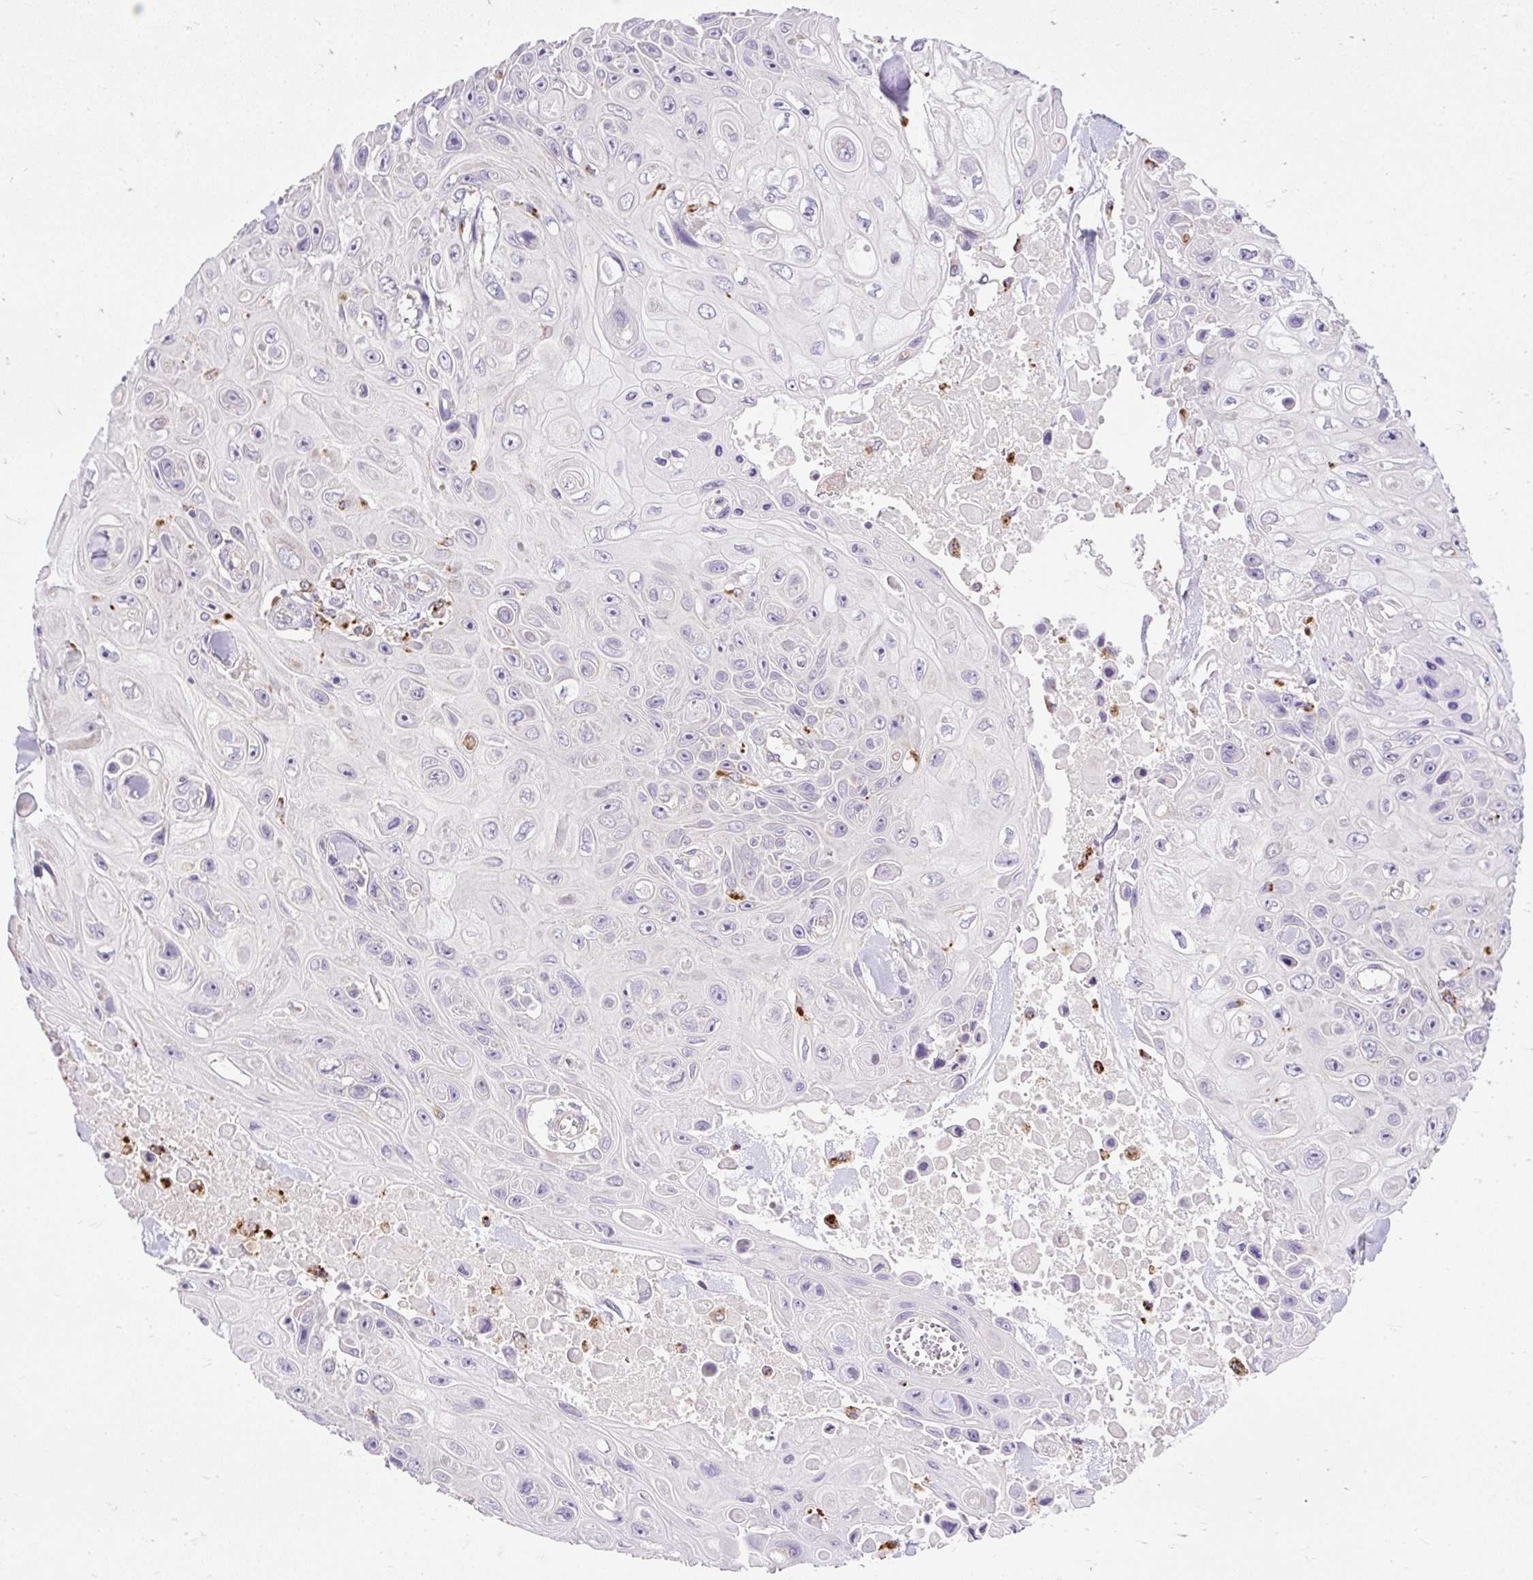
{"staining": {"intensity": "negative", "quantity": "none", "location": "none"}, "tissue": "skin cancer", "cell_type": "Tumor cells", "image_type": "cancer", "snomed": [{"axis": "morphology", "description": "Squamous cell carcinoma, NOS"}, {"axis": "topography", "description": "Skin"}], "caption": "Tumor cells show no significant positivity in skin squamous cell carcinoma.", "gene": "HEXB", "patient": {"sex": "male", "age": 82}}